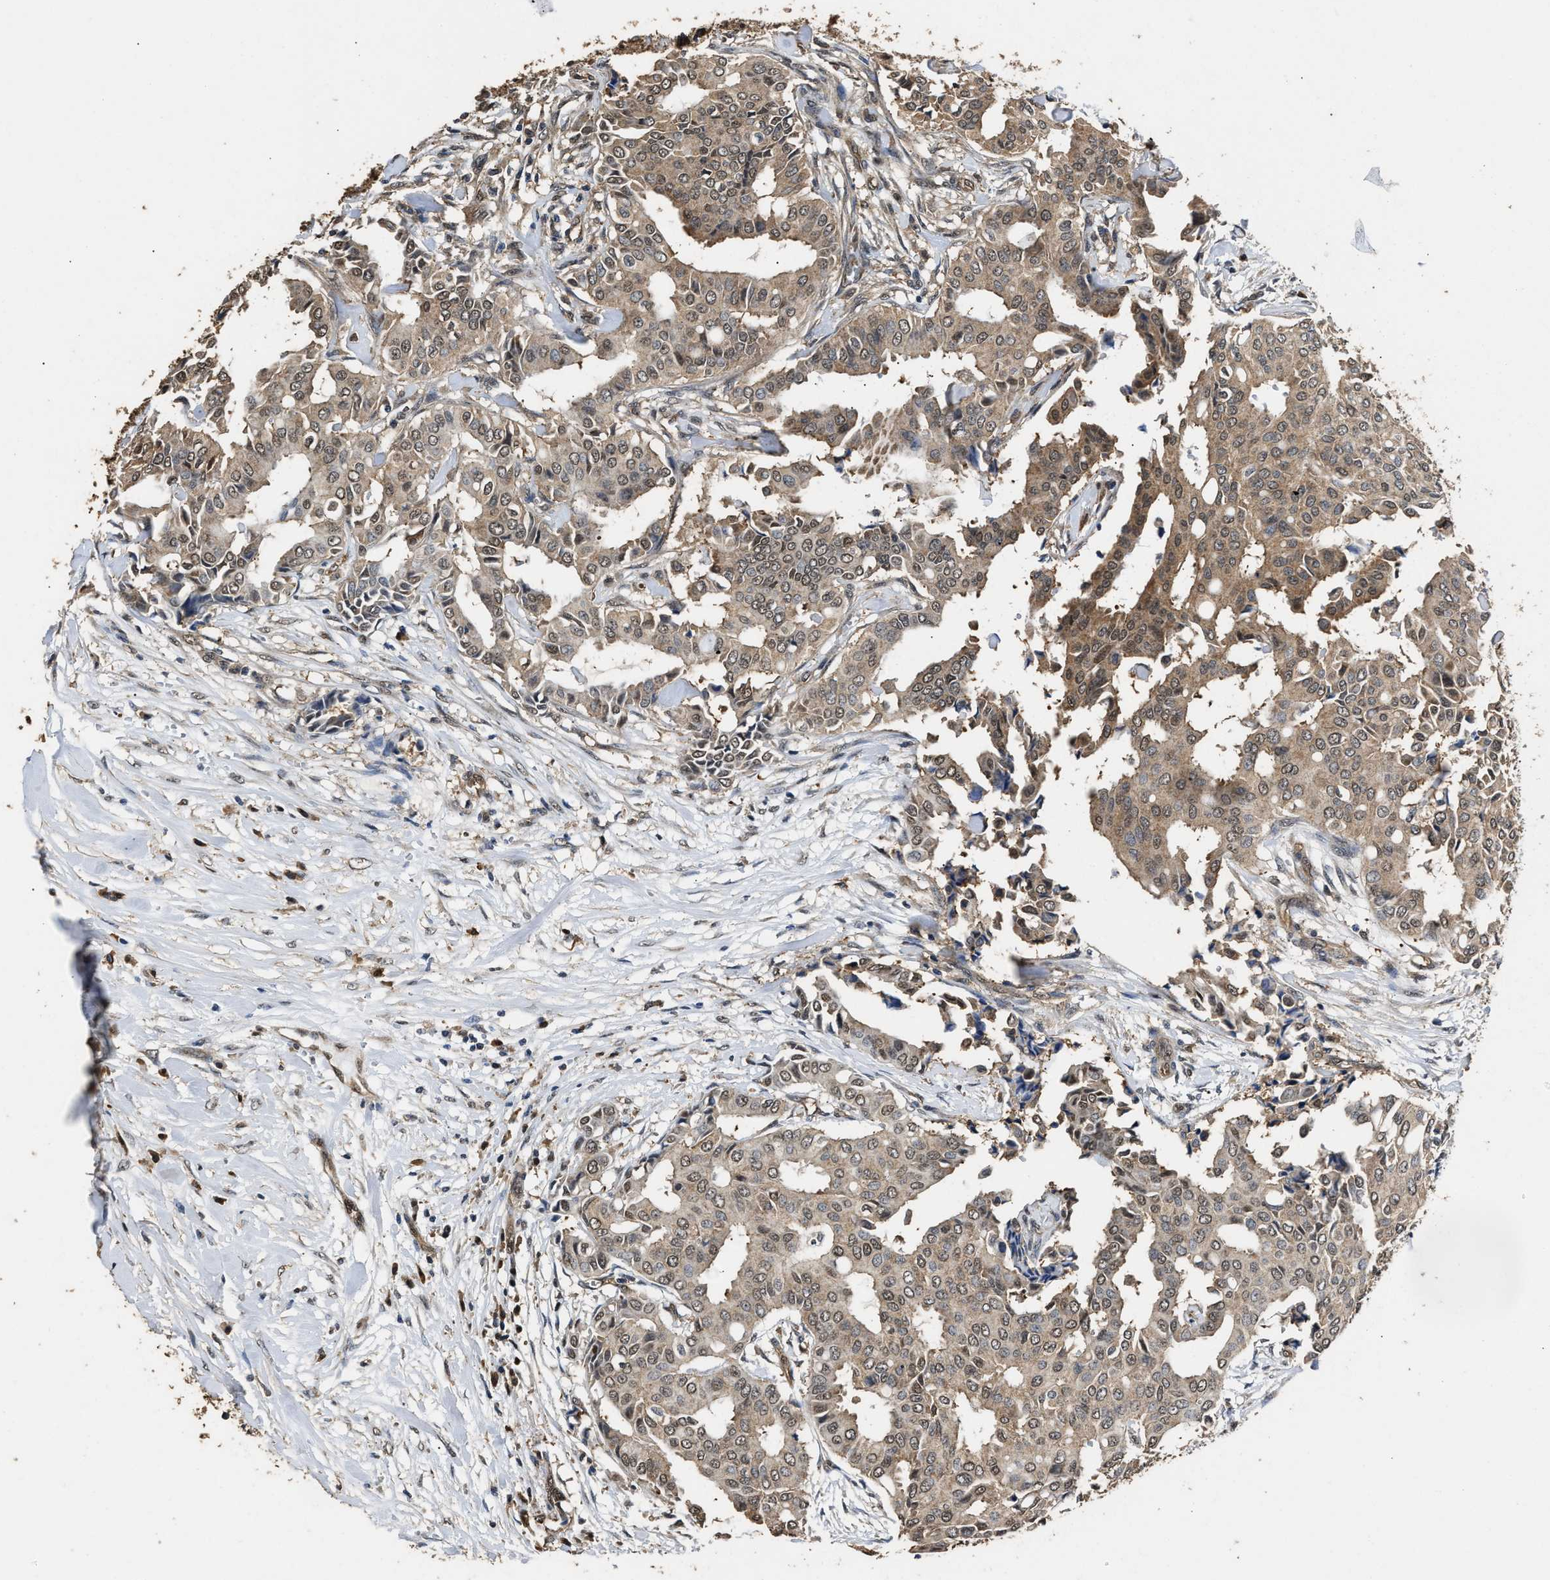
{"staining": {"intensity": "weak", "quantity": ">75%", "location": "cytoplasmic/membranous,nuclear"}, "tissue": "head and neck cancer", "cell_type": "Tumor cells", "image_type": "cancer", "snomed": [{"axis": "morphology", "description": "Adenocarcinoma, NOS"}, {"axis": "topography", "description": "Salivary gland"}, {"axis": "topography", "description": "Head-Neck"}], "caption": "Protein staining of head and neck cancer tissue demonstrates weak cytoplasmic/membranous and nuclear staining in about >75% of tumor cells. Nuclei are stained in blue.", "gene": "YWHAE", "patient": {"sex": "female", "age": 59}}